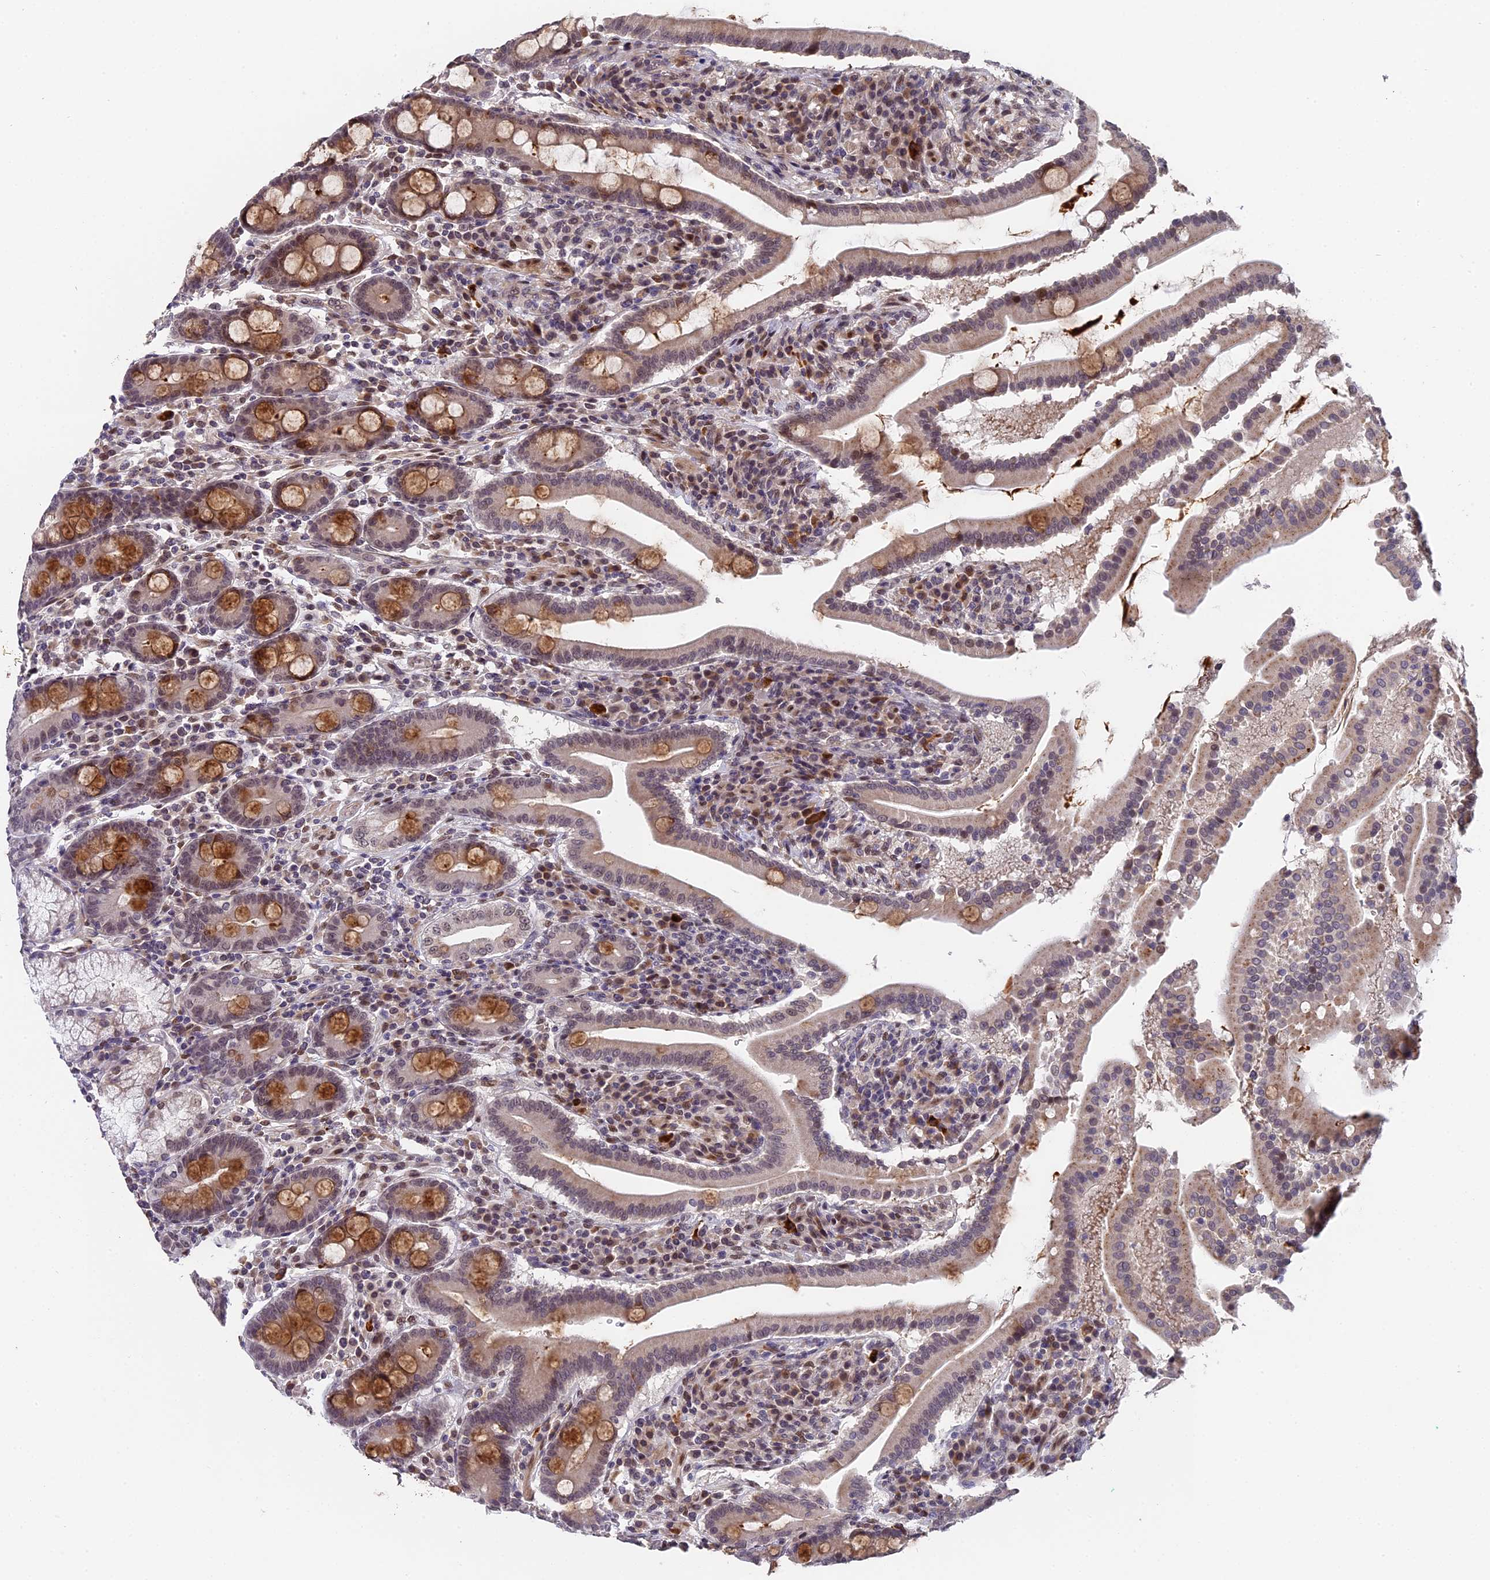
{"staining": {"intensity": "strong", "quantity": "25%-75%", "location": "cytoplasmic/membranous,nuclear"}, "tissue": "duodenum", "cell_type": "Glandular cells", "image_type": "normal", "snomed": [{"axis": "morphology", "description": "Normal tissue, NOS"}, {"axis": "topography", "description": "Duodenum"}], "caption": "A high amount of strong cytoplasmic/membranous,nuclear positivity is appreciated in approximately 25%-75% of glandular cells in unremarkable duodenum.", "gene": "PYGO1", "patient": {"sex": "male", "age": 50}}